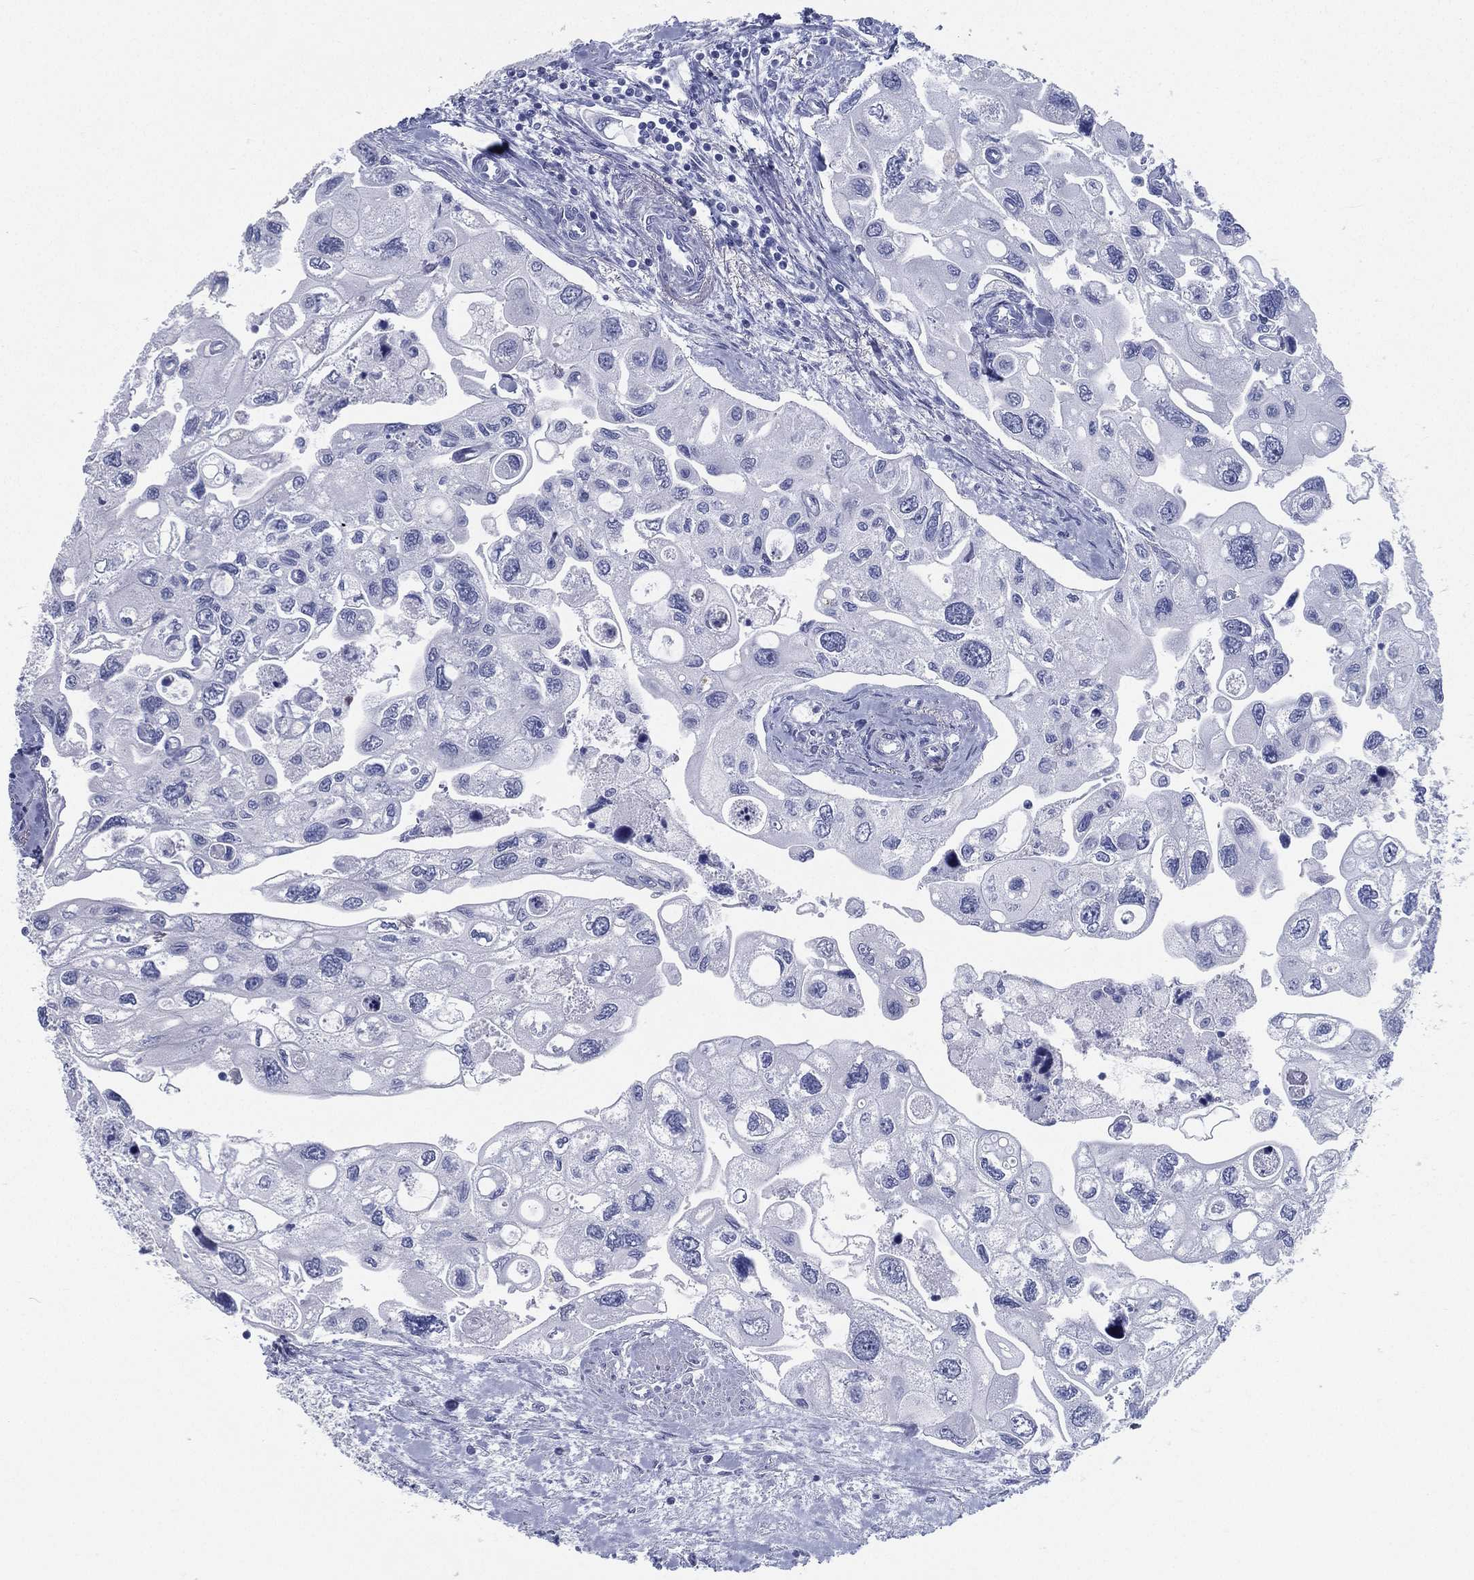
{"staining": {"intensity": "negative", "quantity": "none", "location": "none"}, "tissue": "urothelial cancer", "cell_type": "Tumor cells", "image_type": "cancer", "snomed": [{"axis": "morphology", "description": "Urothelial carcinoma, High grade"}, {"axis": "topography", "description": "Urinary bladder"}], "caption": "Tumor cells are negative for brown protein staining in urothelial cancer.", "gene": "ATP1B2", "patient": {"sex": "male", "age": 59}}